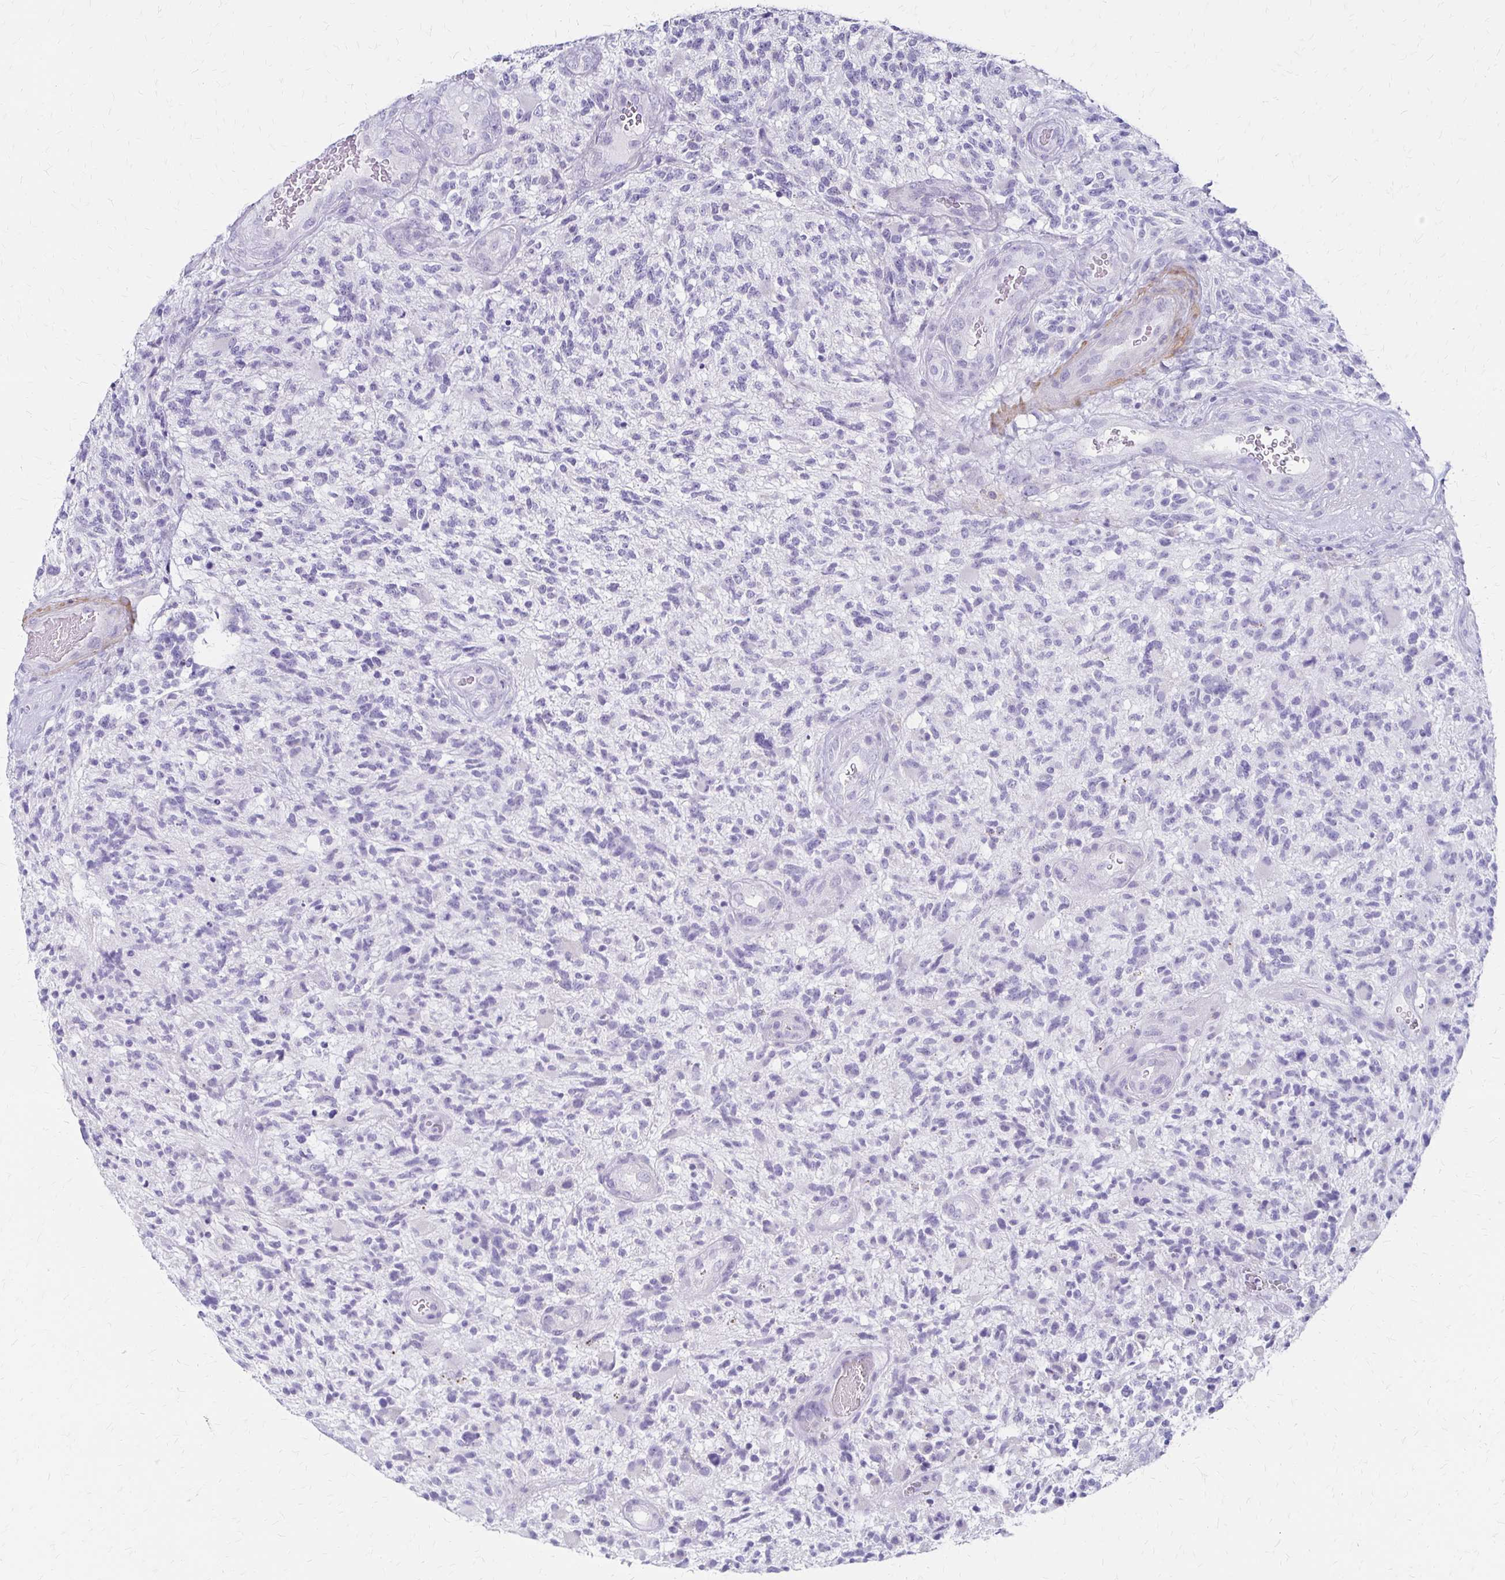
{"staining": {"intensity": "negative", "quantity": "none", "location": "none"}, "tissue": "glioma", "cell_type": "Tumor cells", "image_type": "cancer", "snomed": [{"axis": "morphology", "description": "Glioma, malignant, High grade"}, {"axis": "topography", "description": "Brain"}], "caption": "This is an immunohistochemistry (IHC) photomicrograph of malignant glioma (high-grade). There is no staining in tumor cells.", "gene": "IVL", "patient": {"sex": "female", "age": 71}}